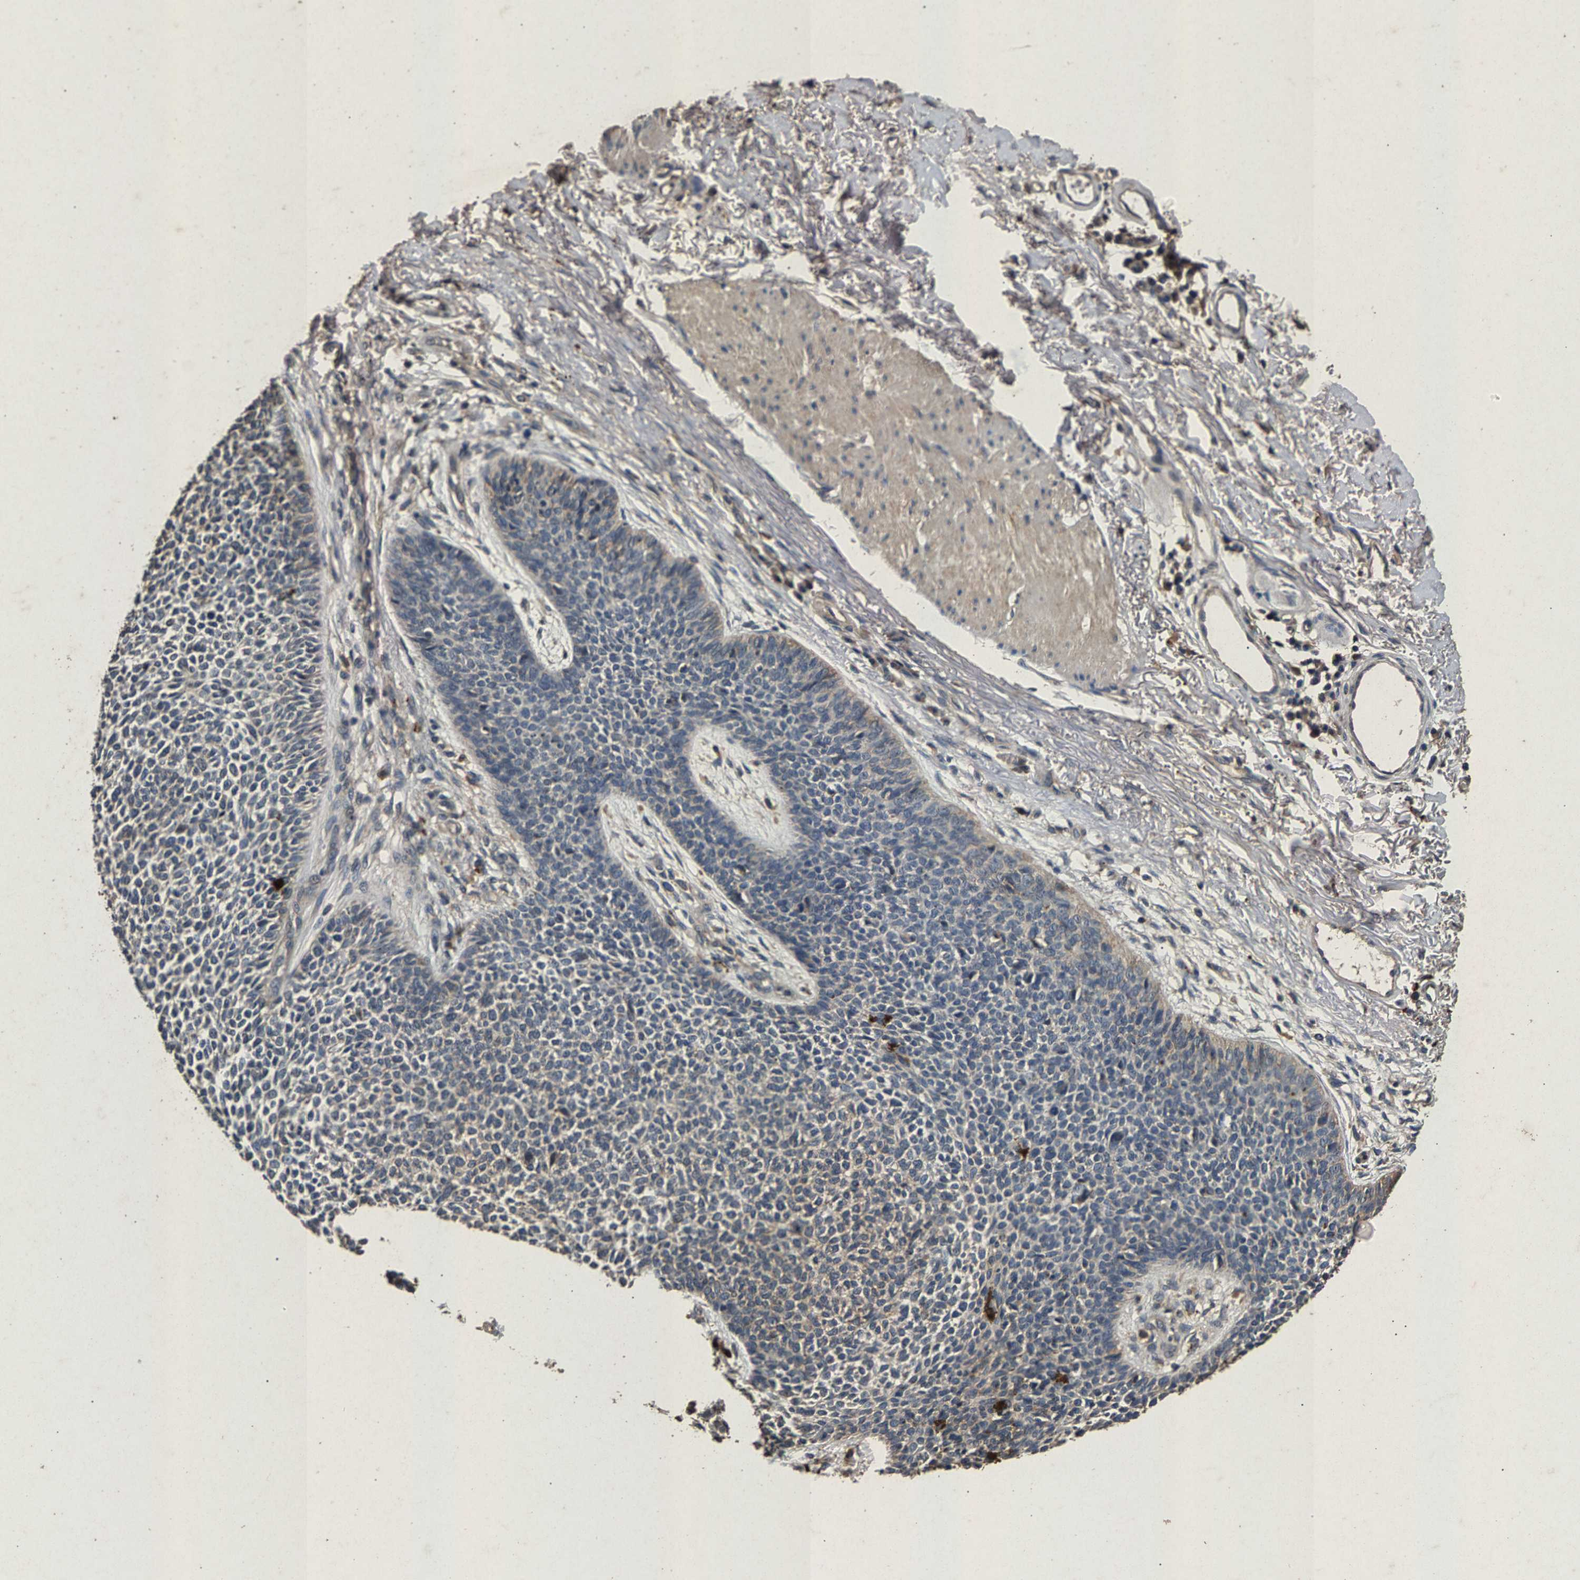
{"staining": {"intensity": "weak", "quantity": "<25%", "location": "cytoplasmic/membranous"}, "tissue": "skin cancer", "cell_type": "Tumor cells", "image_type": "cancer", "snomed": [{"axis": "morphology", "description": "Basal cell carcinoma"}, {"axis": "topography", "description": "Skin"}], "caption": "DAB immunohistochemical staining of basal cell carcinoma (skin) reveals no significant positivity in tumor cells.", "gene": "PPP1CC", "patient": {"sex": "female", "age": 84}}